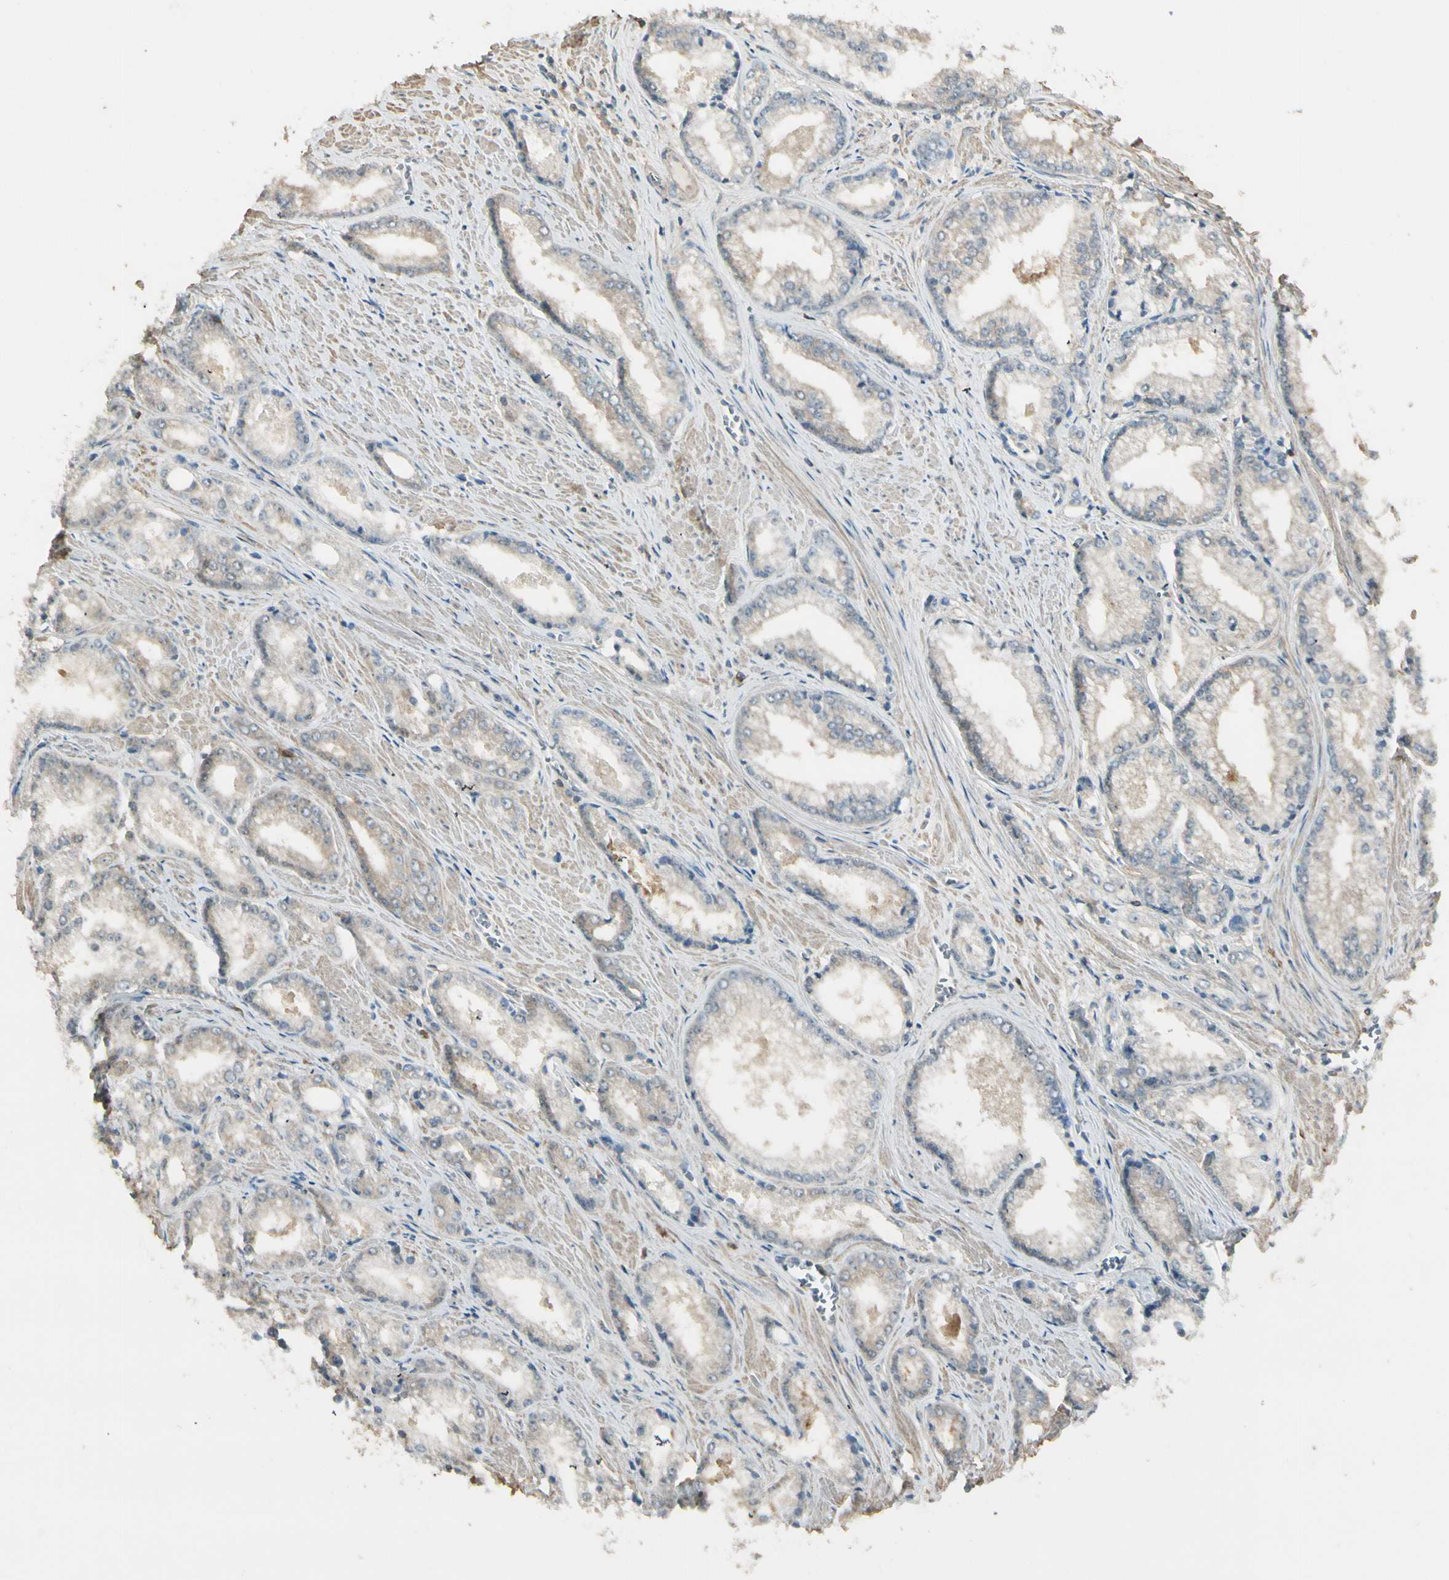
{"staining": {"intensity": "weak", "quantity": "<25%", "location": "cytoplasmic/membranous"}, "tissue": "prostate cancer", "cell_type": "Tumor cells", "image_type": "cancer", "snomed": [{"axis": "morphology", "description": "Adenocarcinoma, Low grade"}, {"axis": "topography", "description": "Prostate"}], "caption": "High power microscopy micrograph of an IHC photomicrograph of prostate cancer, revealing no significant expression in tumor cells.", "gene": "PLXNA1", "patient": {"sex": "male", "age": 64}}